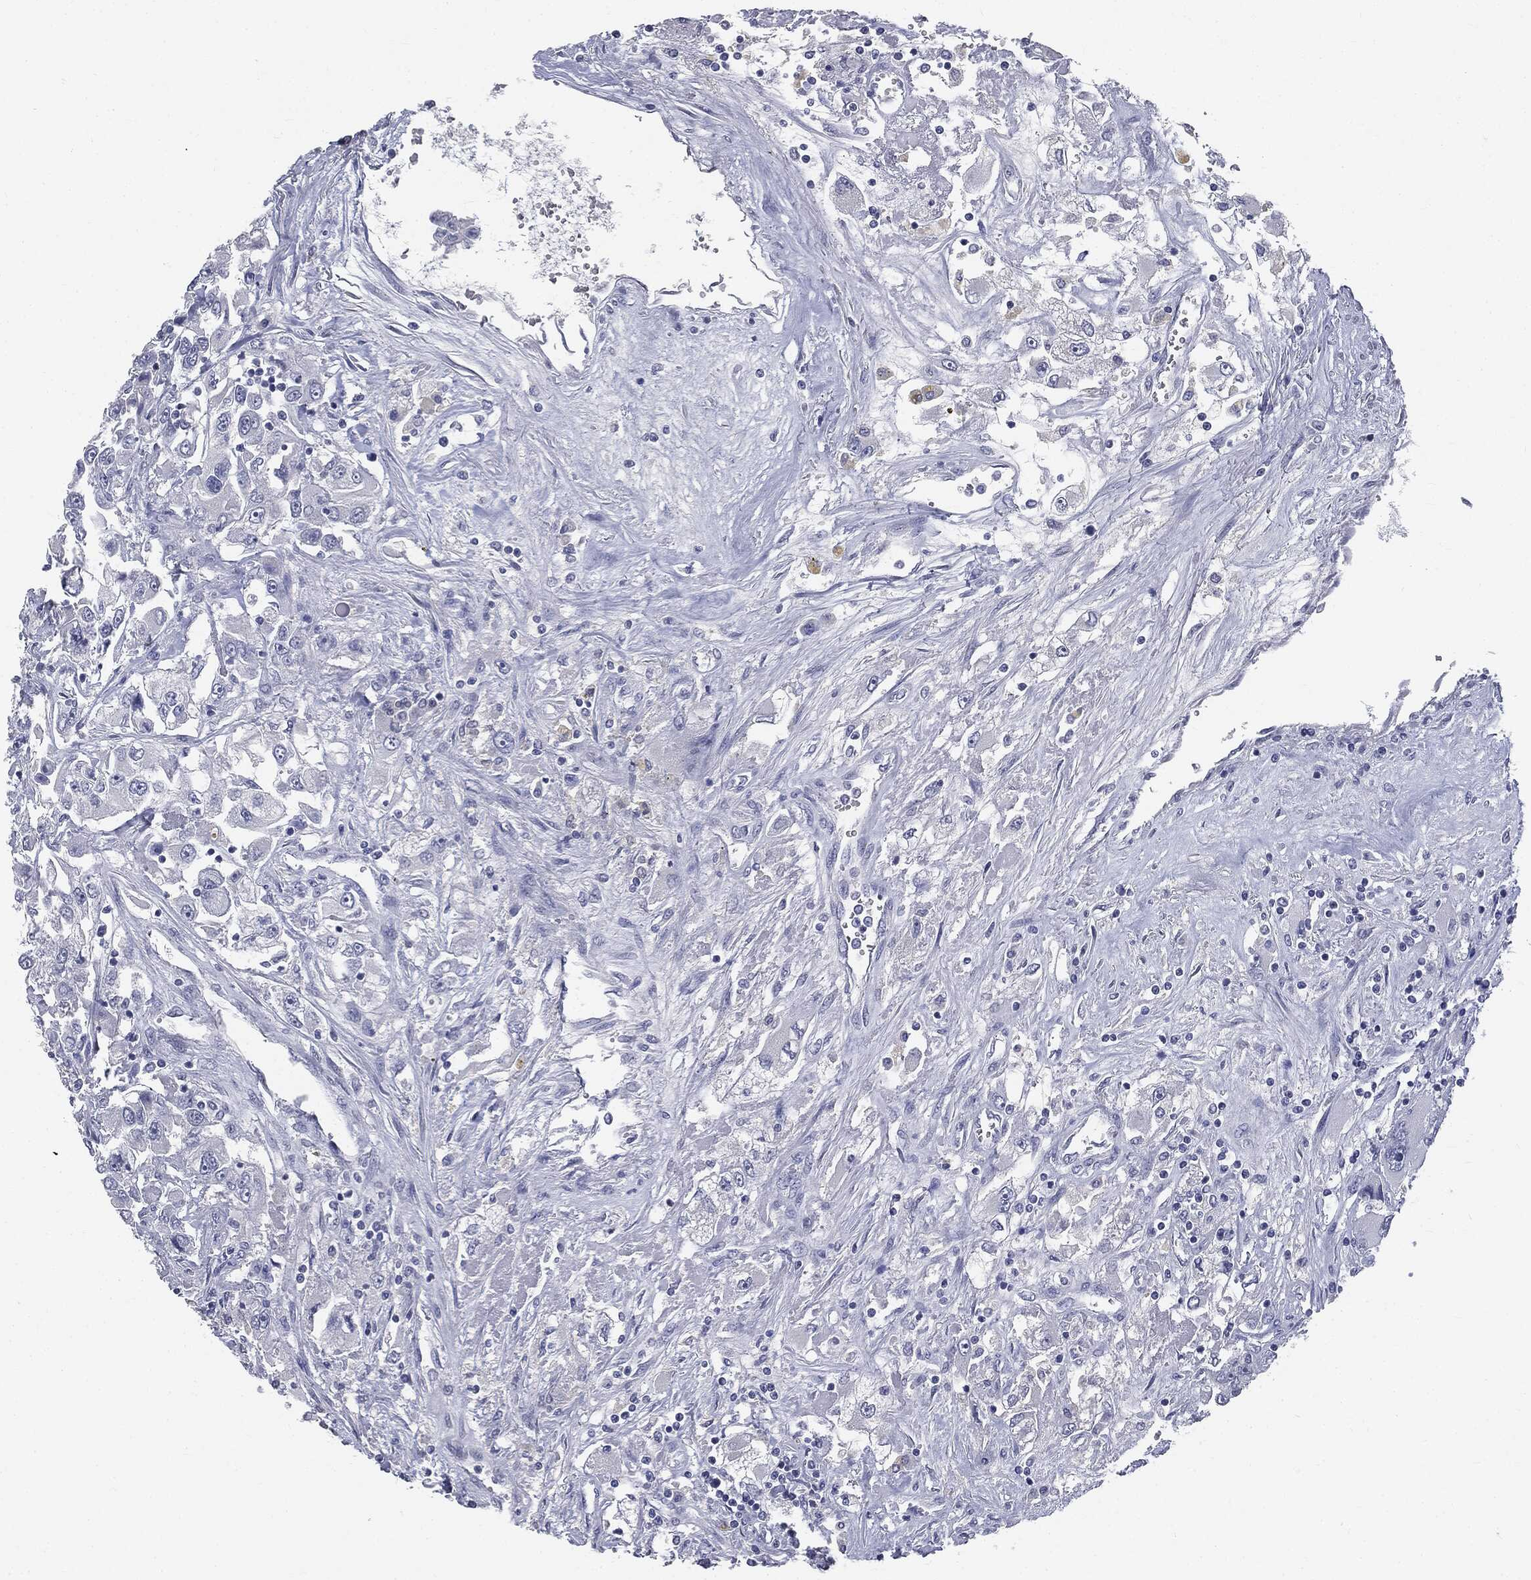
{"staining": {"intensity": "negative", "quantity": "none", "location": "none"}, "tissue": "renal cancer", "cell_type": "Tumor cells", "image_type": "cancer", "snomed": [{"axis": "morphology", "description": "Adenocarcinoma, NOS"}, {"axis": "topography", "description": "Kidney"}], "caption": "Protein analysis of renal cancer (adenocarcinoma) reveals no significant positivity in tumor cells.", "gene": "AFP", "patient": {"sex": "female", "age": 52}}